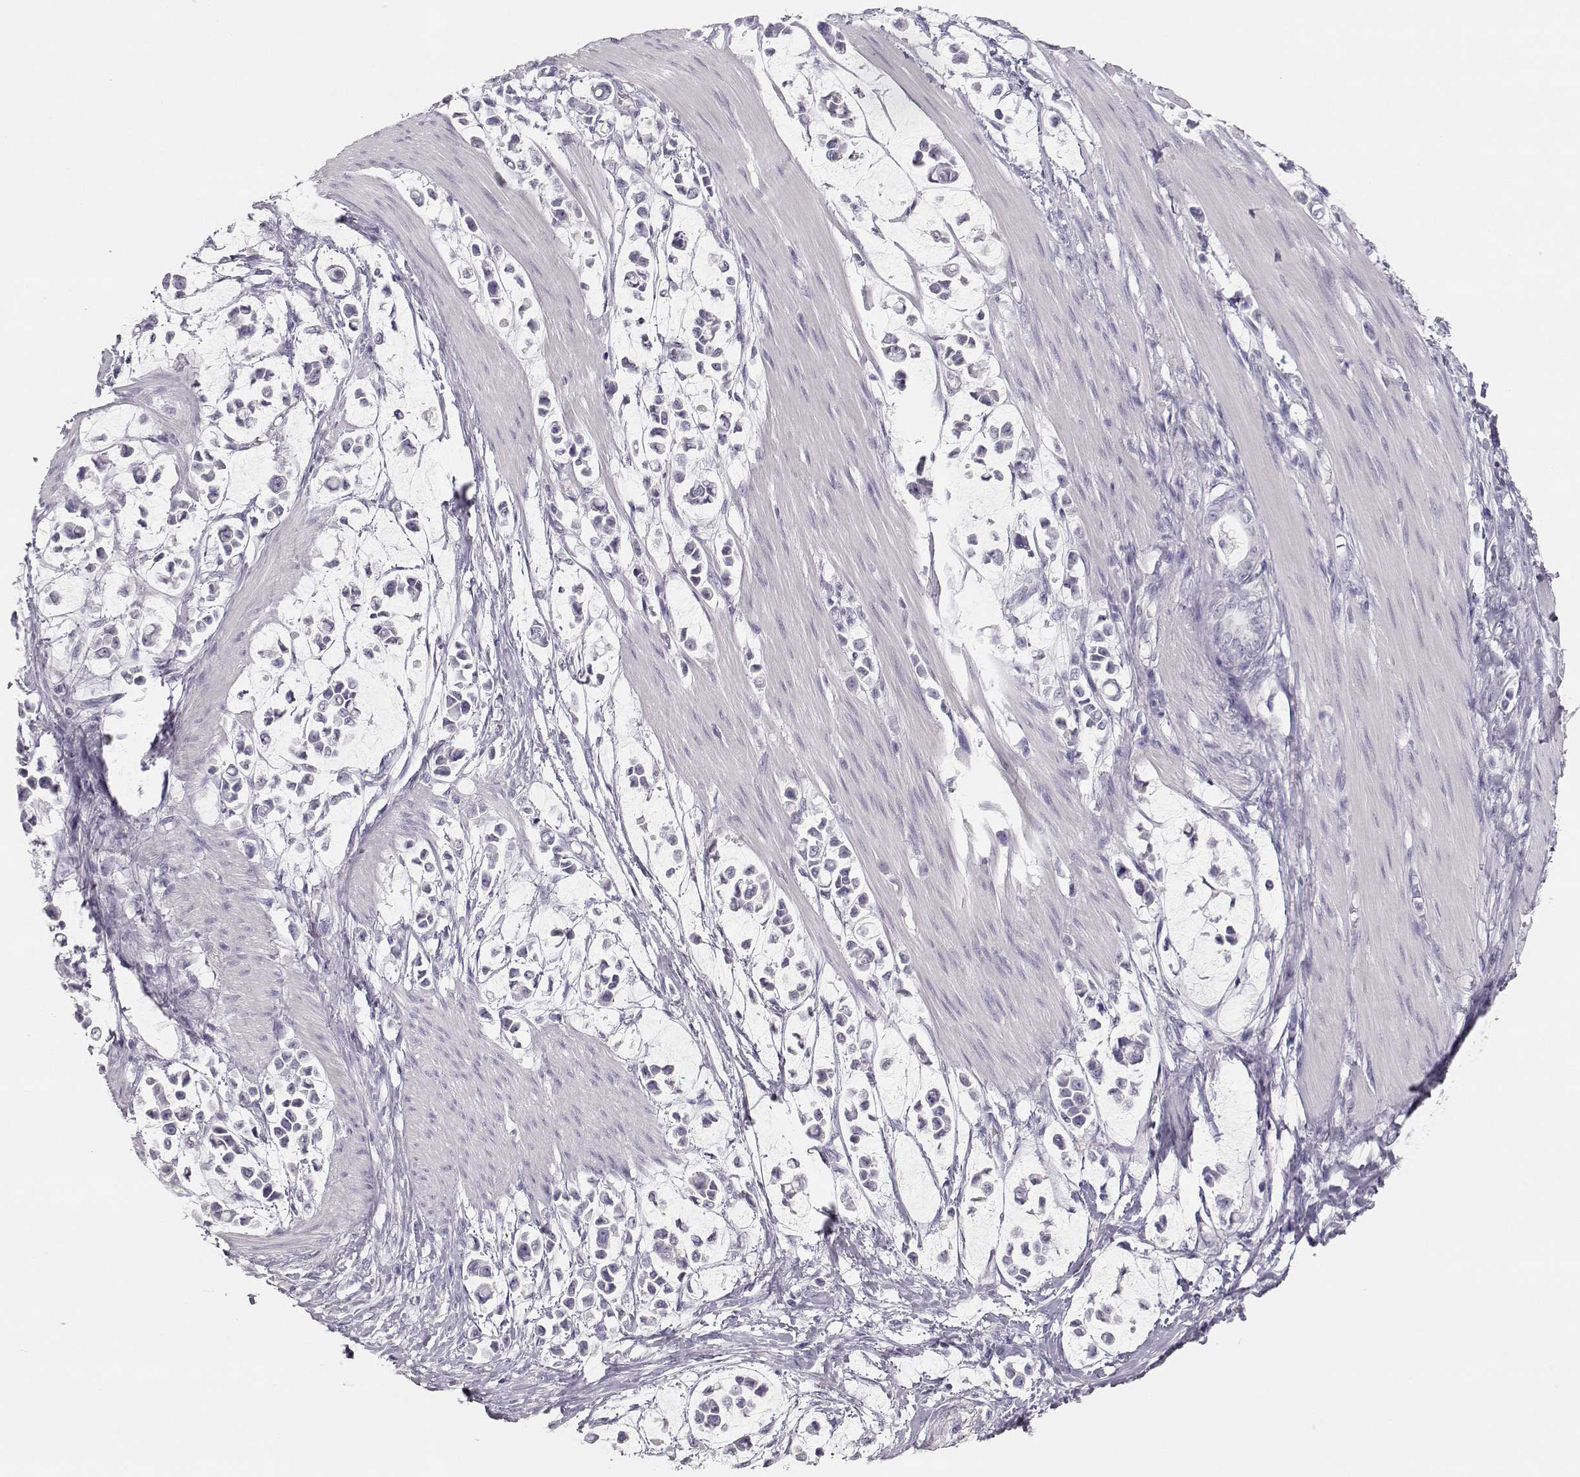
{"staining": {"intensity": "negative", "quantity": "none", "location": "none"}, "tissue": "stomach cancer", "cell_type": "Tumor cells", "image_type": "cancer", "snomed": [{"axis": "morphology", "description": "Adenocarcinoma, NOS"}, {"axis": "topography", "description": "Stomach"}], "caption": "IHC of stomach cancer shows no staining in tumor cells.", "gene": "LEPR", "patient": {"sex": "male", "age": 82}}